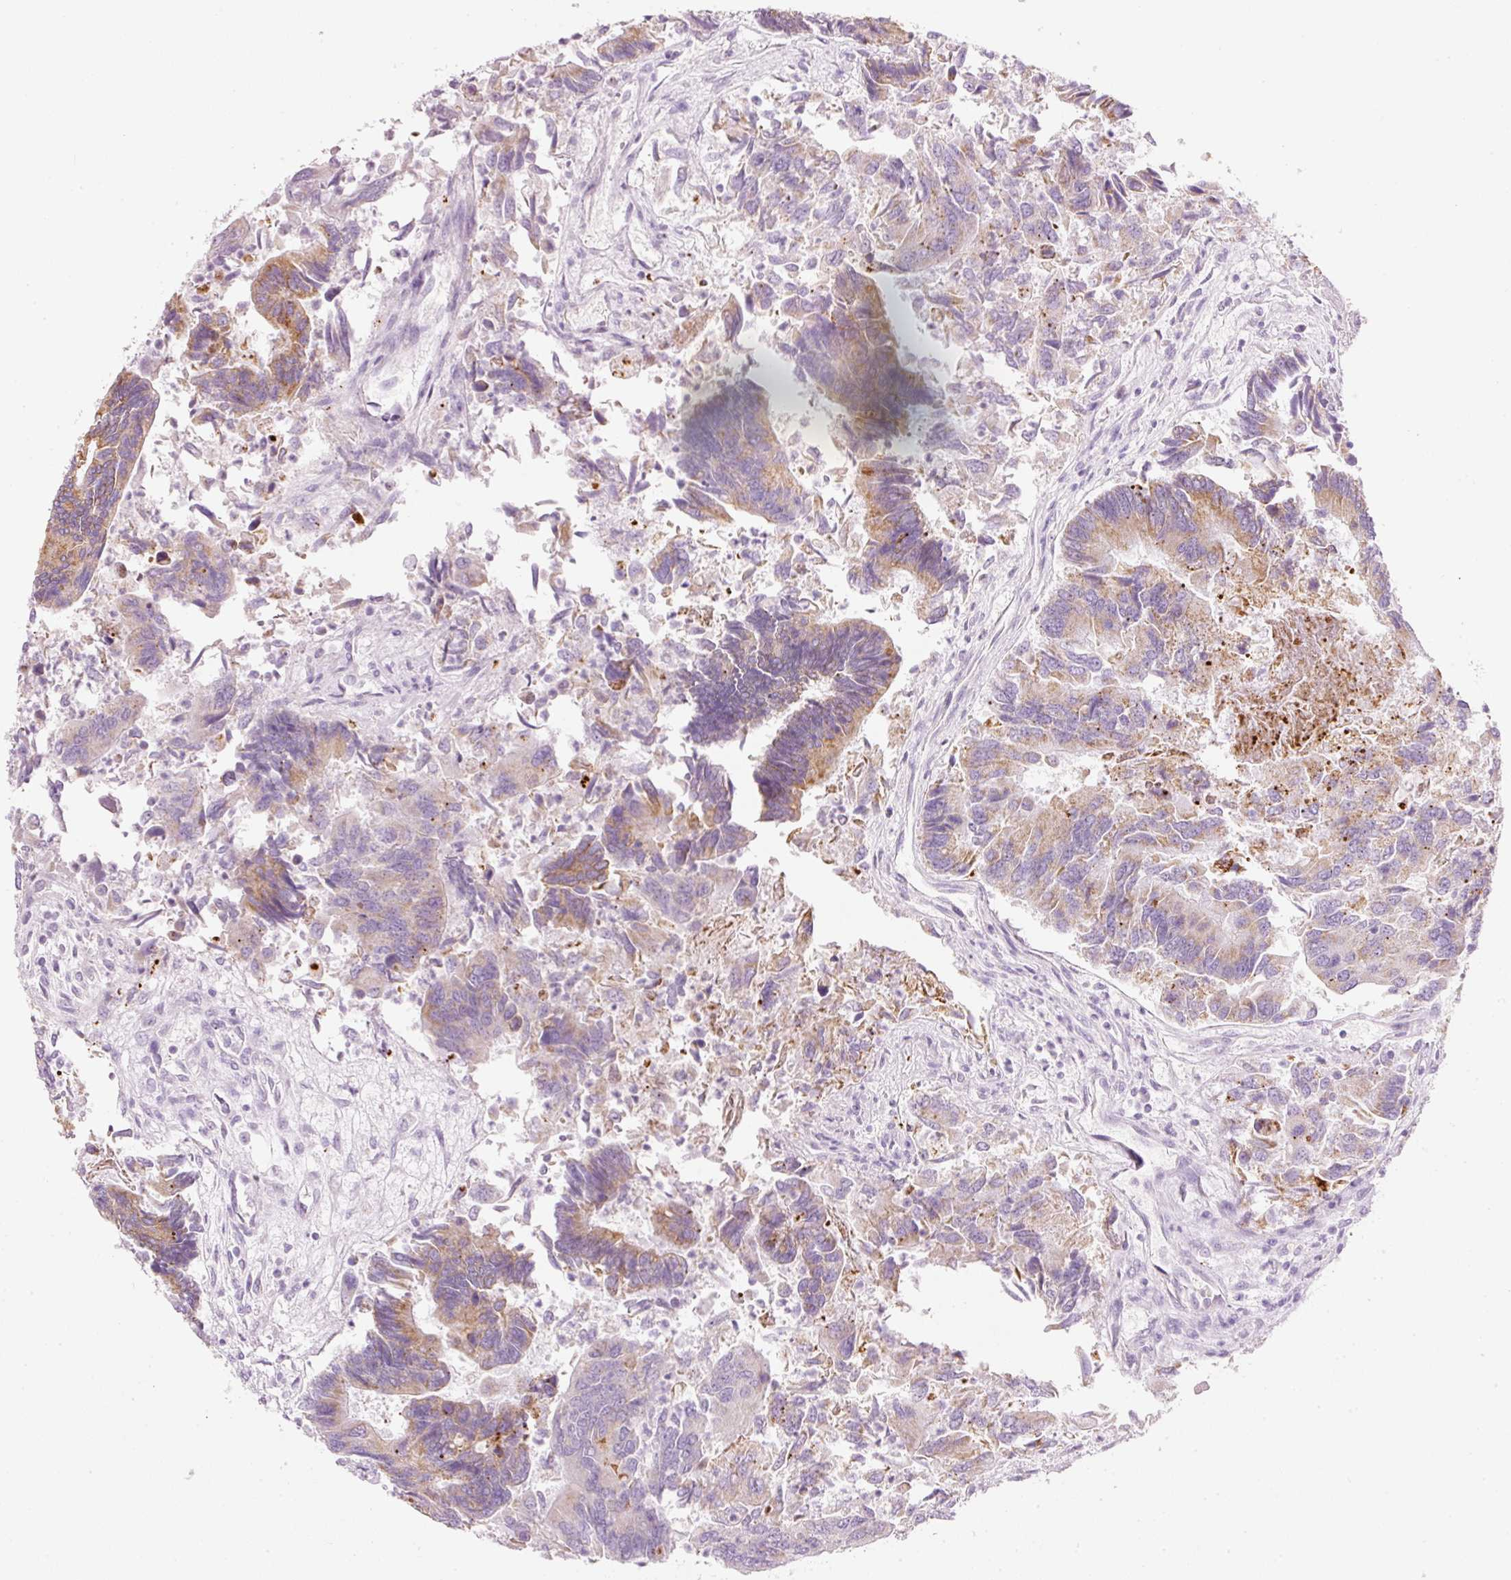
{"staining": {"intensity": "moderate", "quantity": "25%-75%", "location": "cytoplasmic/membranous"}, "tissue": "colorectal cancer", "cell_type": "Tumor cells", "image_type": "cancer", "snomed": [{"axis": "morphology", "description": "Adenocarcinoma, NOS"}, {"axis": "topography", "description": "Colon"}], "caption": "Human colorectal cancer stained with a protein marker shows moderate staining in tumor cells.", "gene": "CARD16", "patient": {"sex": "female", "age": 67}}